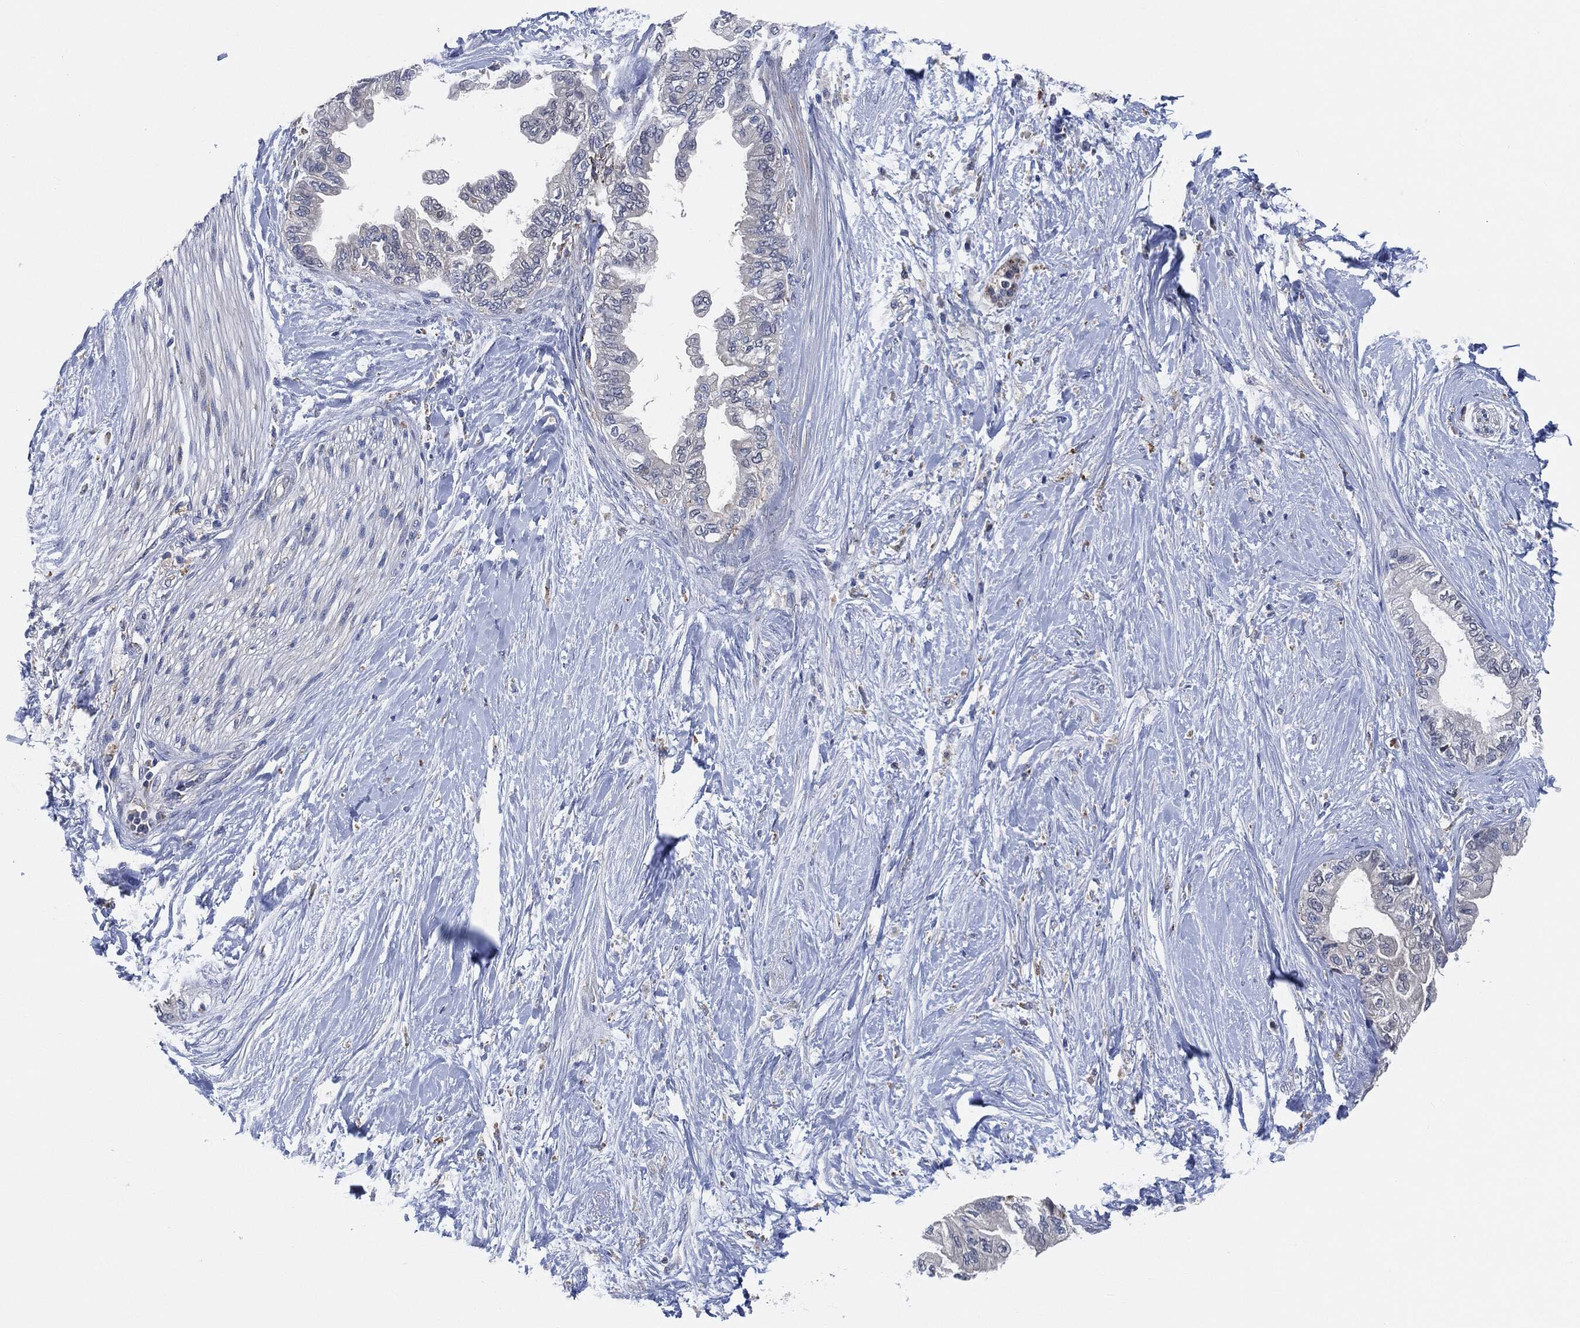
{"staining": {"intensity": "negative", "quantity": "none", "location": "none"}, "tissue": "pancreatic cancer", "cell_type": "Tumor cells", "image_type": "cancer", "snomed": [{"axis": "morphology", "description": "Normal tissue, NOS"}, {"axis": "morphology", "description": "Adenocarcinoma, NOS"}, {"axis": "topography", "description": "Pancreas"}, {"axis": "topography", "description": "Duodenum"}], "caption": "An immunohistochemistry (IHC) image of adenocarcinoma (pancreatic) is shown. There is no staining in tumor cells of adenocarcinoma (pancreatic). Brightfield microscopy of immunohistochemistry (IHC) stained with DAB (3,3'-diaminobenzidine) (brown) and hematoxylin (blue), captured at high magnification.", "gene": "VSIG4", "patient": {"sex": "female", "age": 60}}